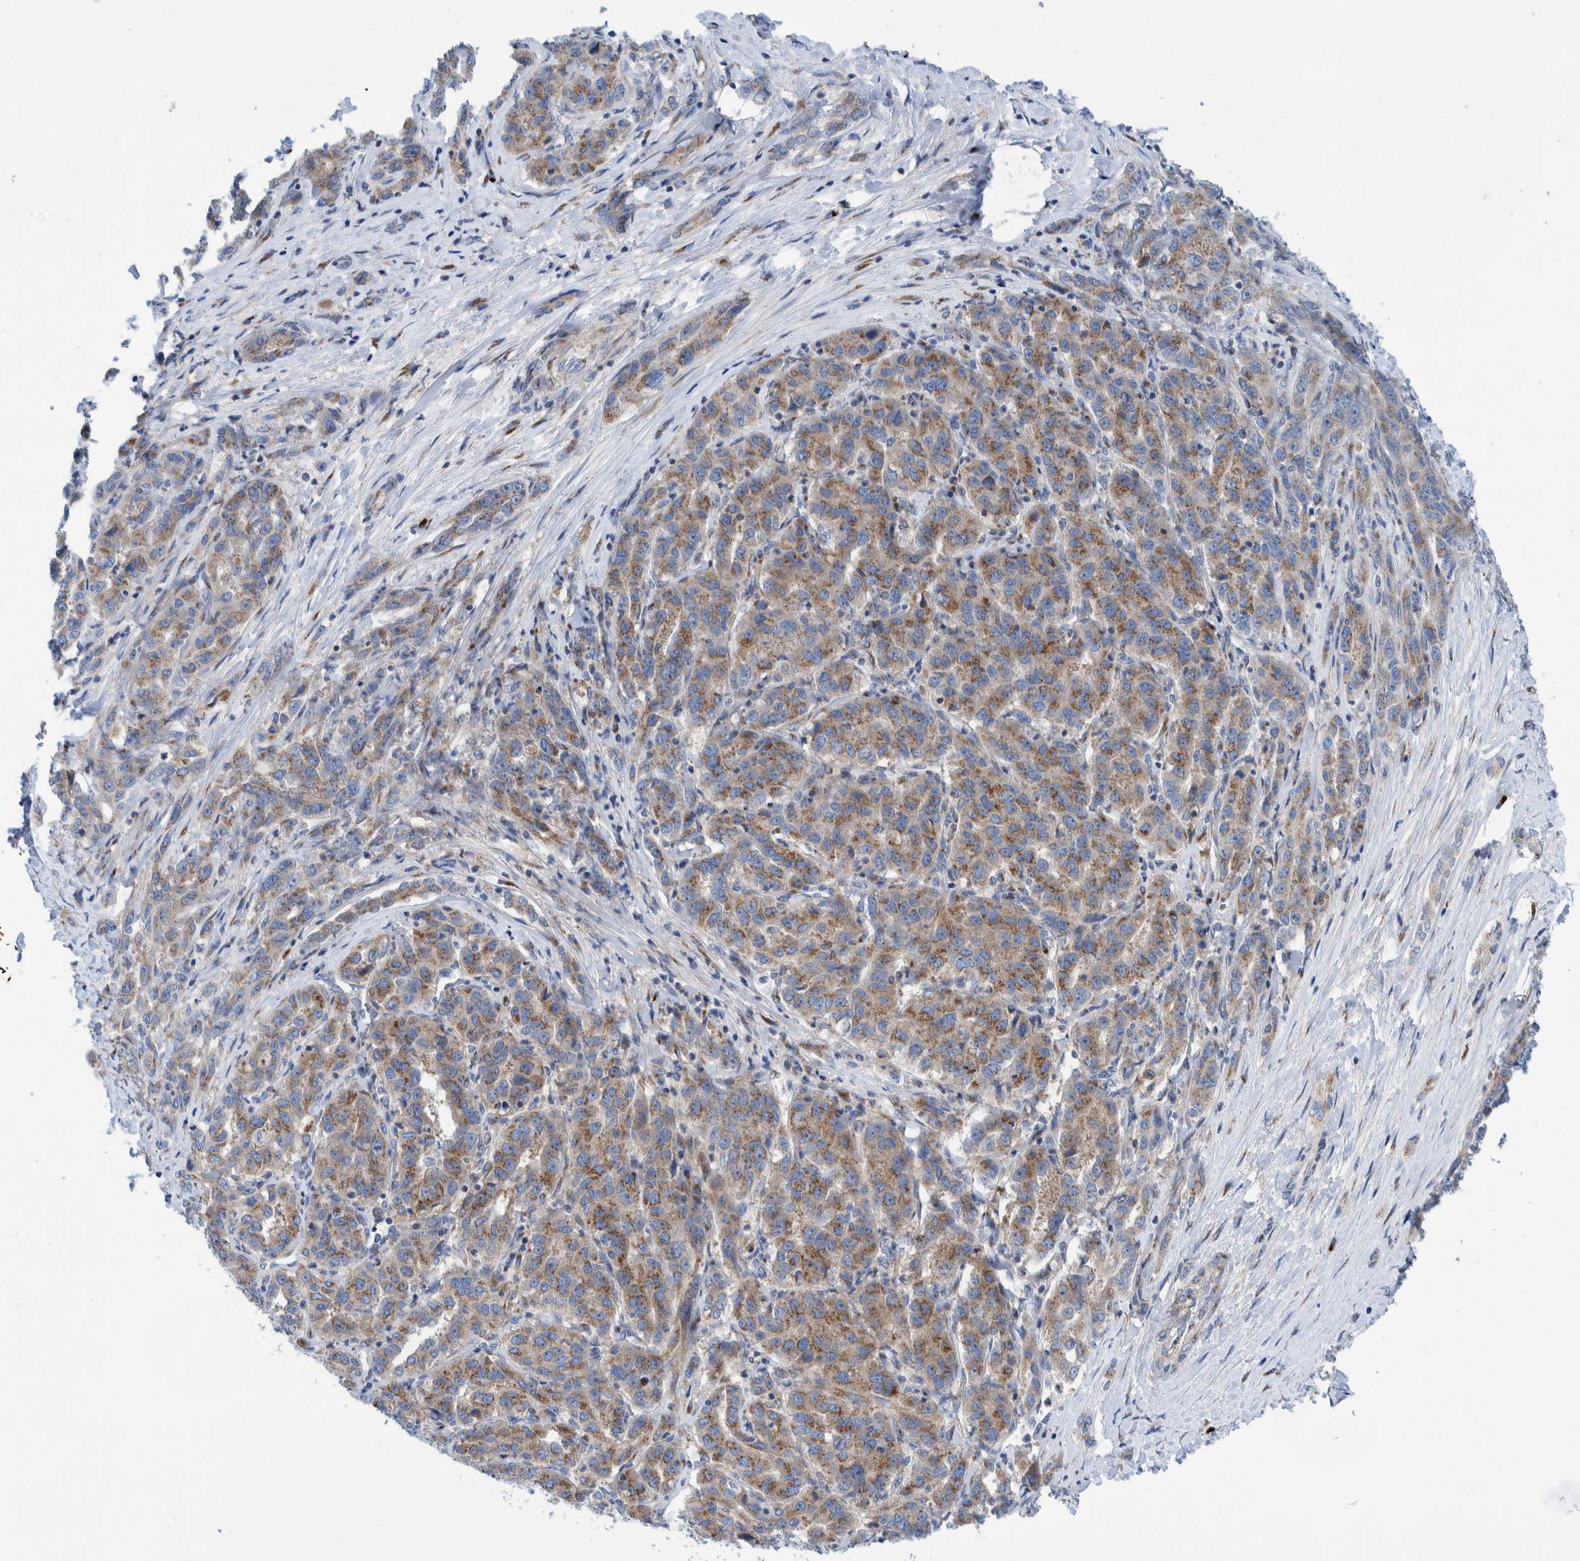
{"staining": {"intensity": "moderate", "quantity": ">75%", "location": "cytoplasmic/membranous"}, "tissue": "liver cancer", "cell_type": "Tumor cells", "image_type": "cancer", "snomed": [{"axis": "morphology", "description": "Cholangiocarcinoma"}, {"axis": "topography", "description": "Liver"}], "caption": "Protein expression analysis of human liver cholangiocarcinoma reveals moderate cytoplasmic/membranous staining in about >75% of tumor cells.", "gene": "TRIM58", "patient": {"sex": "male", "age": 59}}